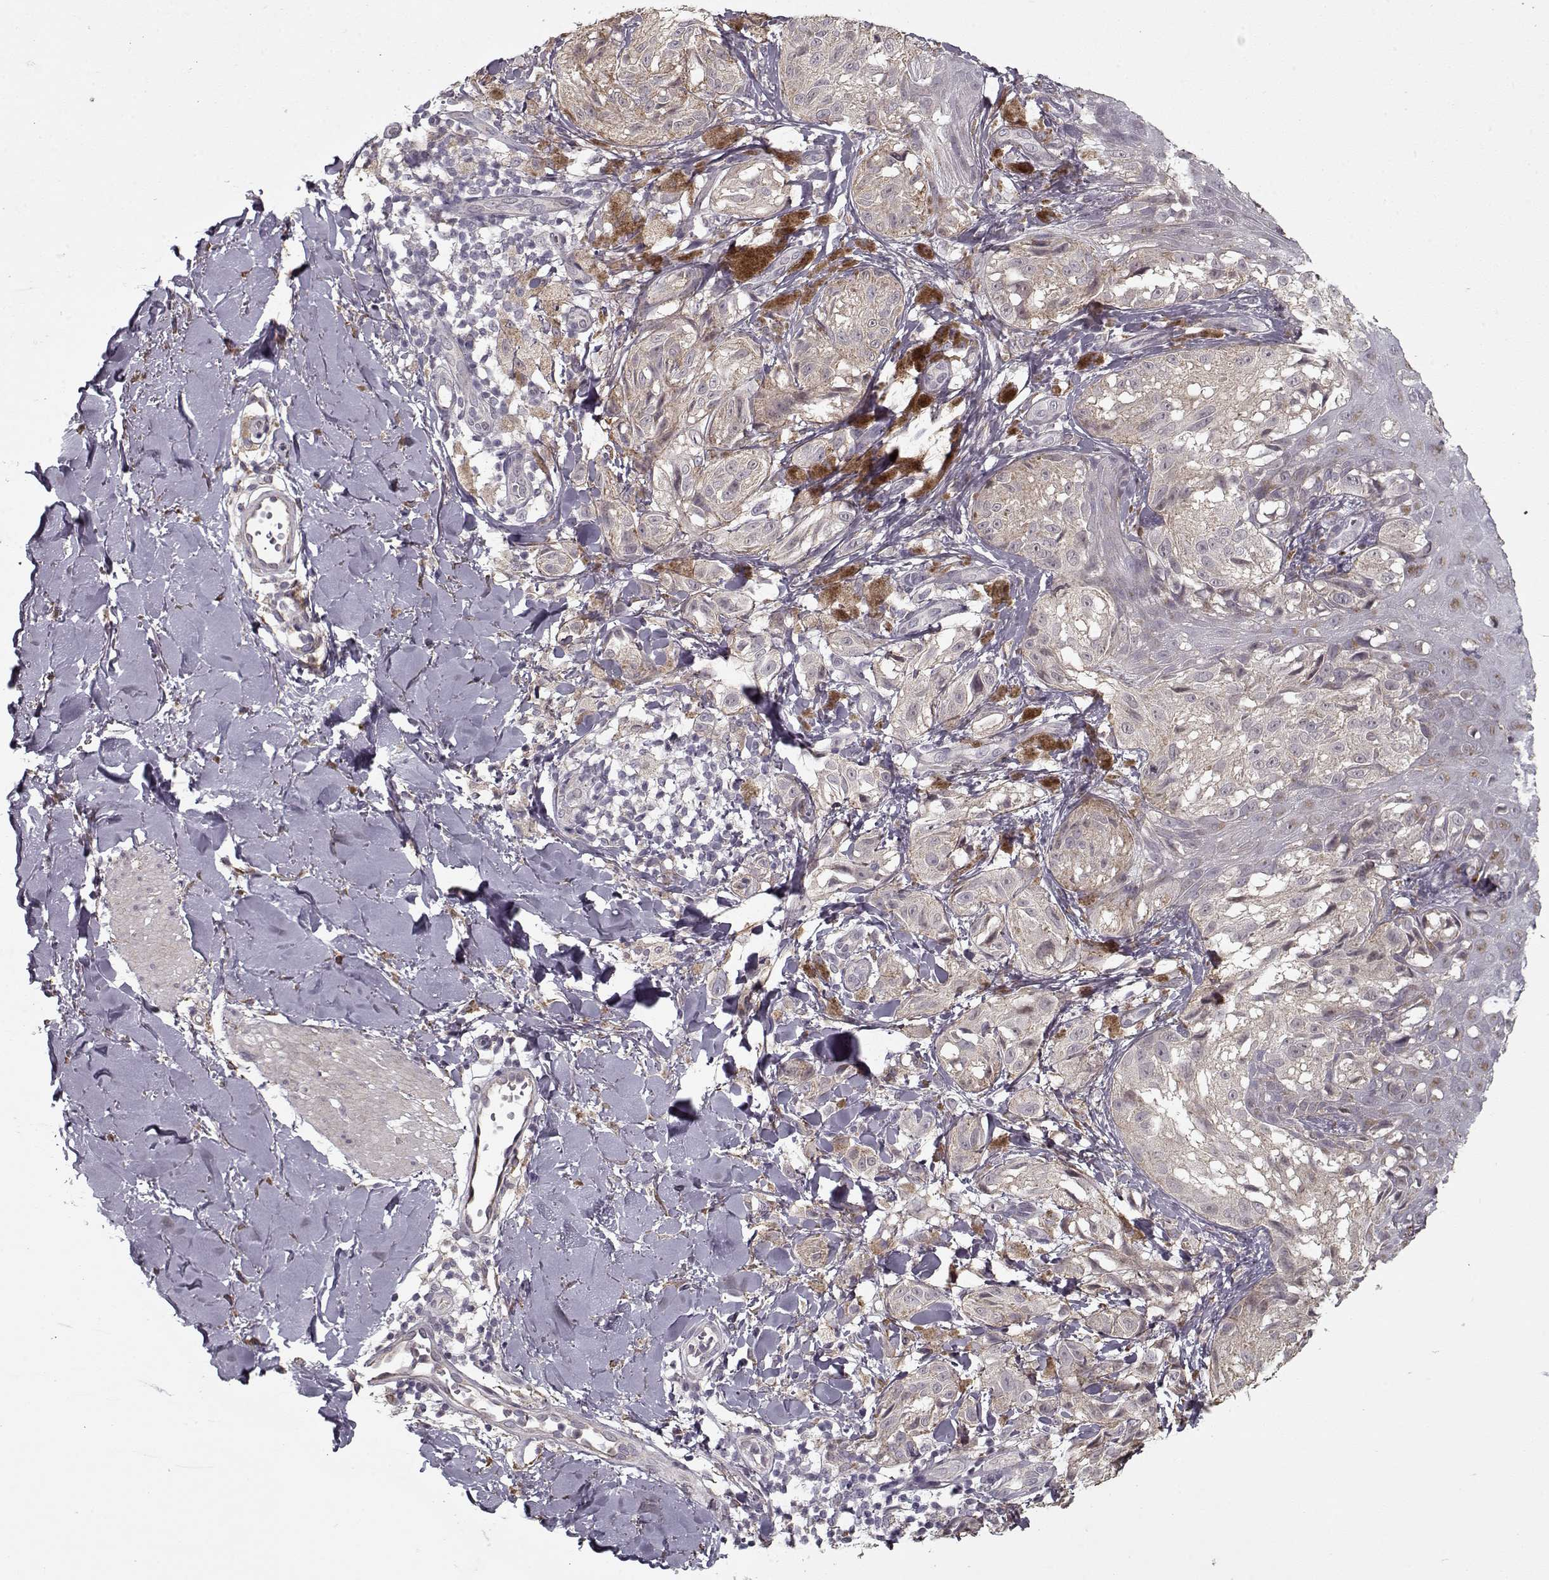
{"staining": {"intensity": "weak", "quantity": ">75%", "location": "cytoplasmic/membranous"}, "tissue": "melanoma", "cell_type": "Tumor cells", "image_type": "cancer", "snomed": [{"axis": "morphology", "description": "Malignant melanoma, NOS"}, {"axis": "topography", "description": "Skin"}], "caption": "Immunohistochemistry micrograph of neoplastic tissue: melanoma stained using immunohistochemistry reveals low levels of weak protein expression localized specifically in the cytoplasmic/membranous of tumor cells, appearing as a cytoplasmic/membranous brown color.", "gene": "LAMA2", "patient": {"sex": "male", "age": 36}}